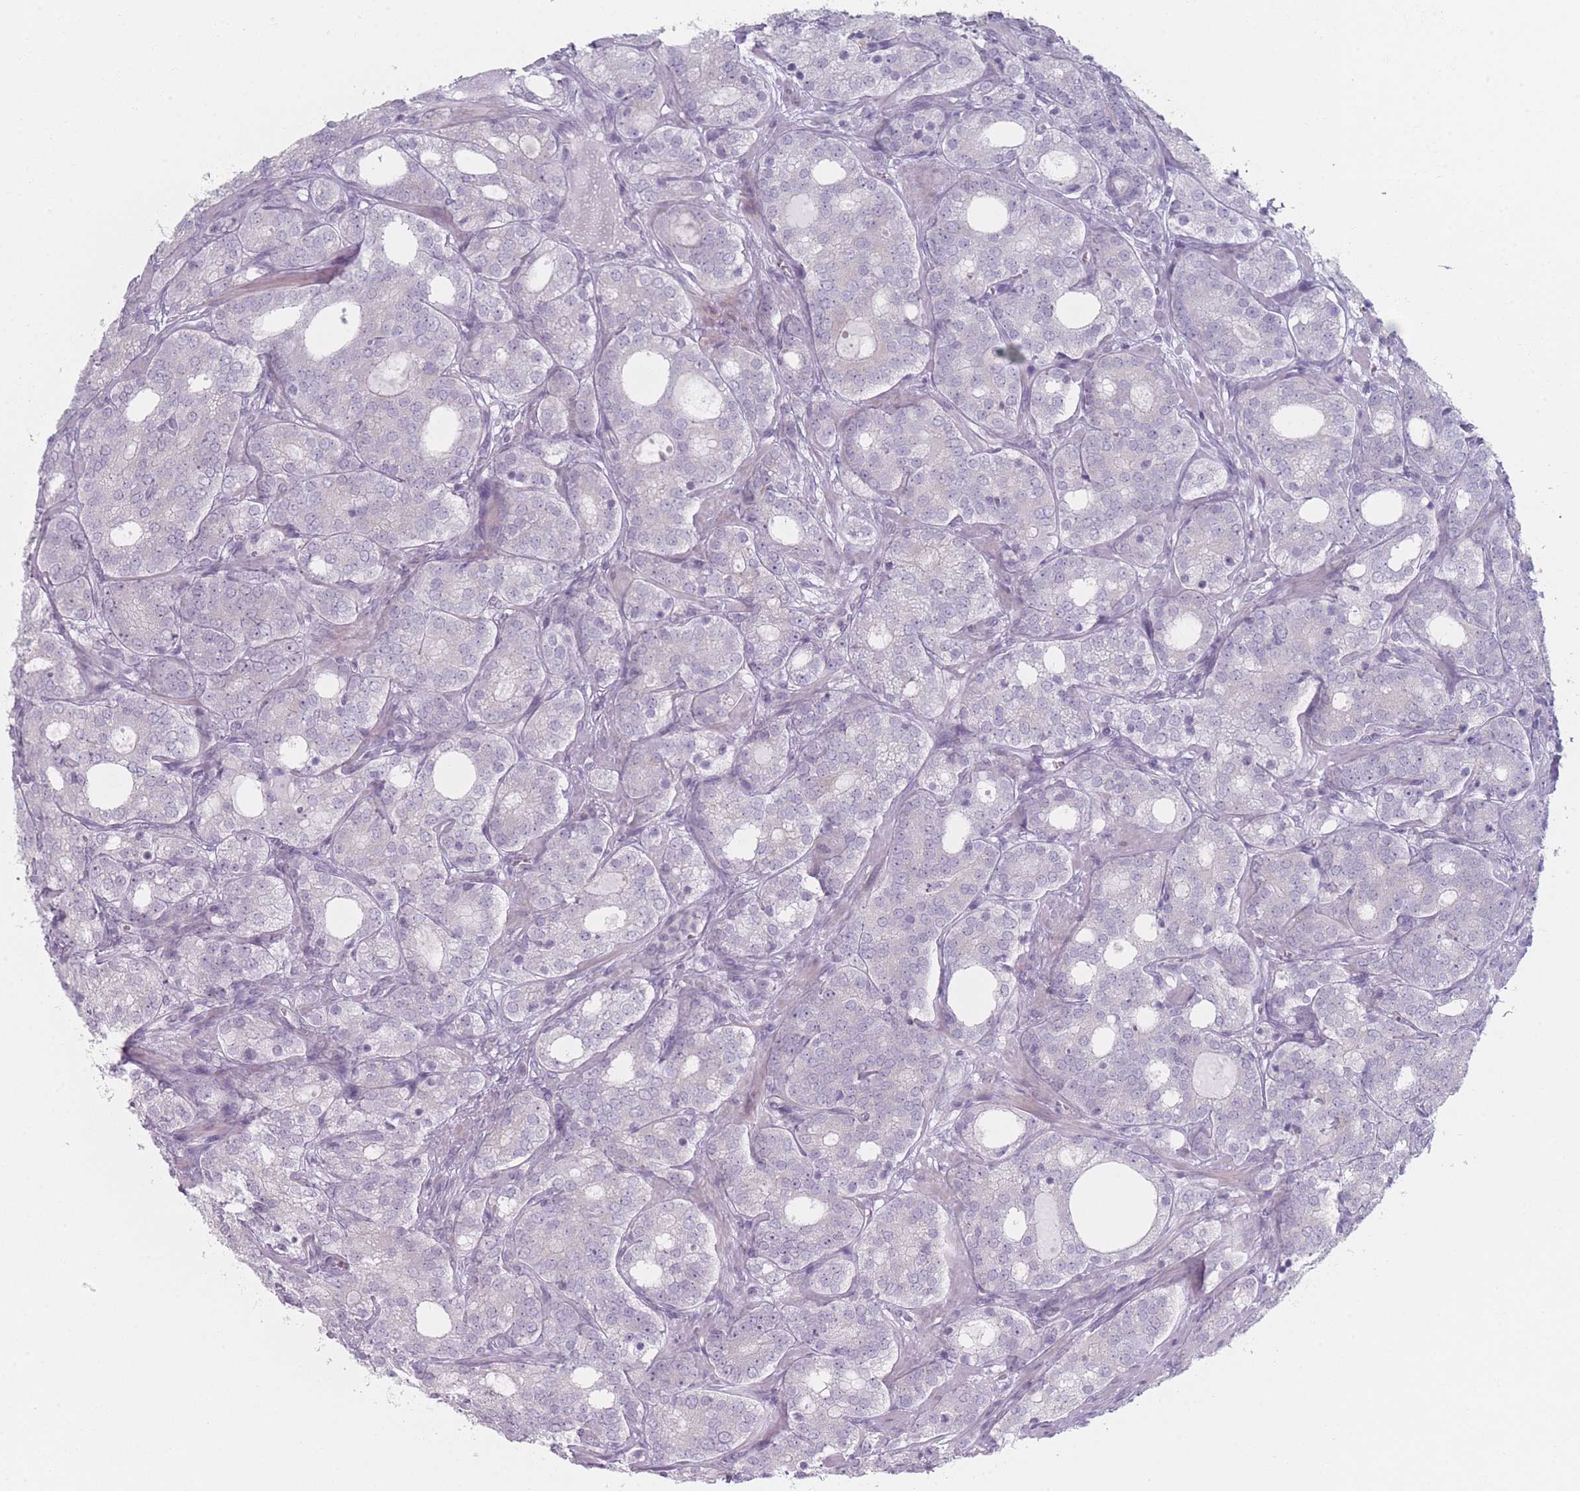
{"staining": {"intensity": "negative", "quantity": "none", "location": "none"}, "tissue": "prostate cancer", "cell_type": "Tumor cells", "image_type": "cancer", "snomed": [{"axis": "morphology", "description": "Adenocarcinoma, High grade"}, {"axis": "topography", "description": "Prostate"}], "caption": "Immunohistochemistry histopathology image of prostate cancer (adenocarcinoma (high-grade)) stained for a protein (brown), which displays no positivity in tumor cells.", "gene": "RNF4", "patient": {"sex": "male", "age": 64}}